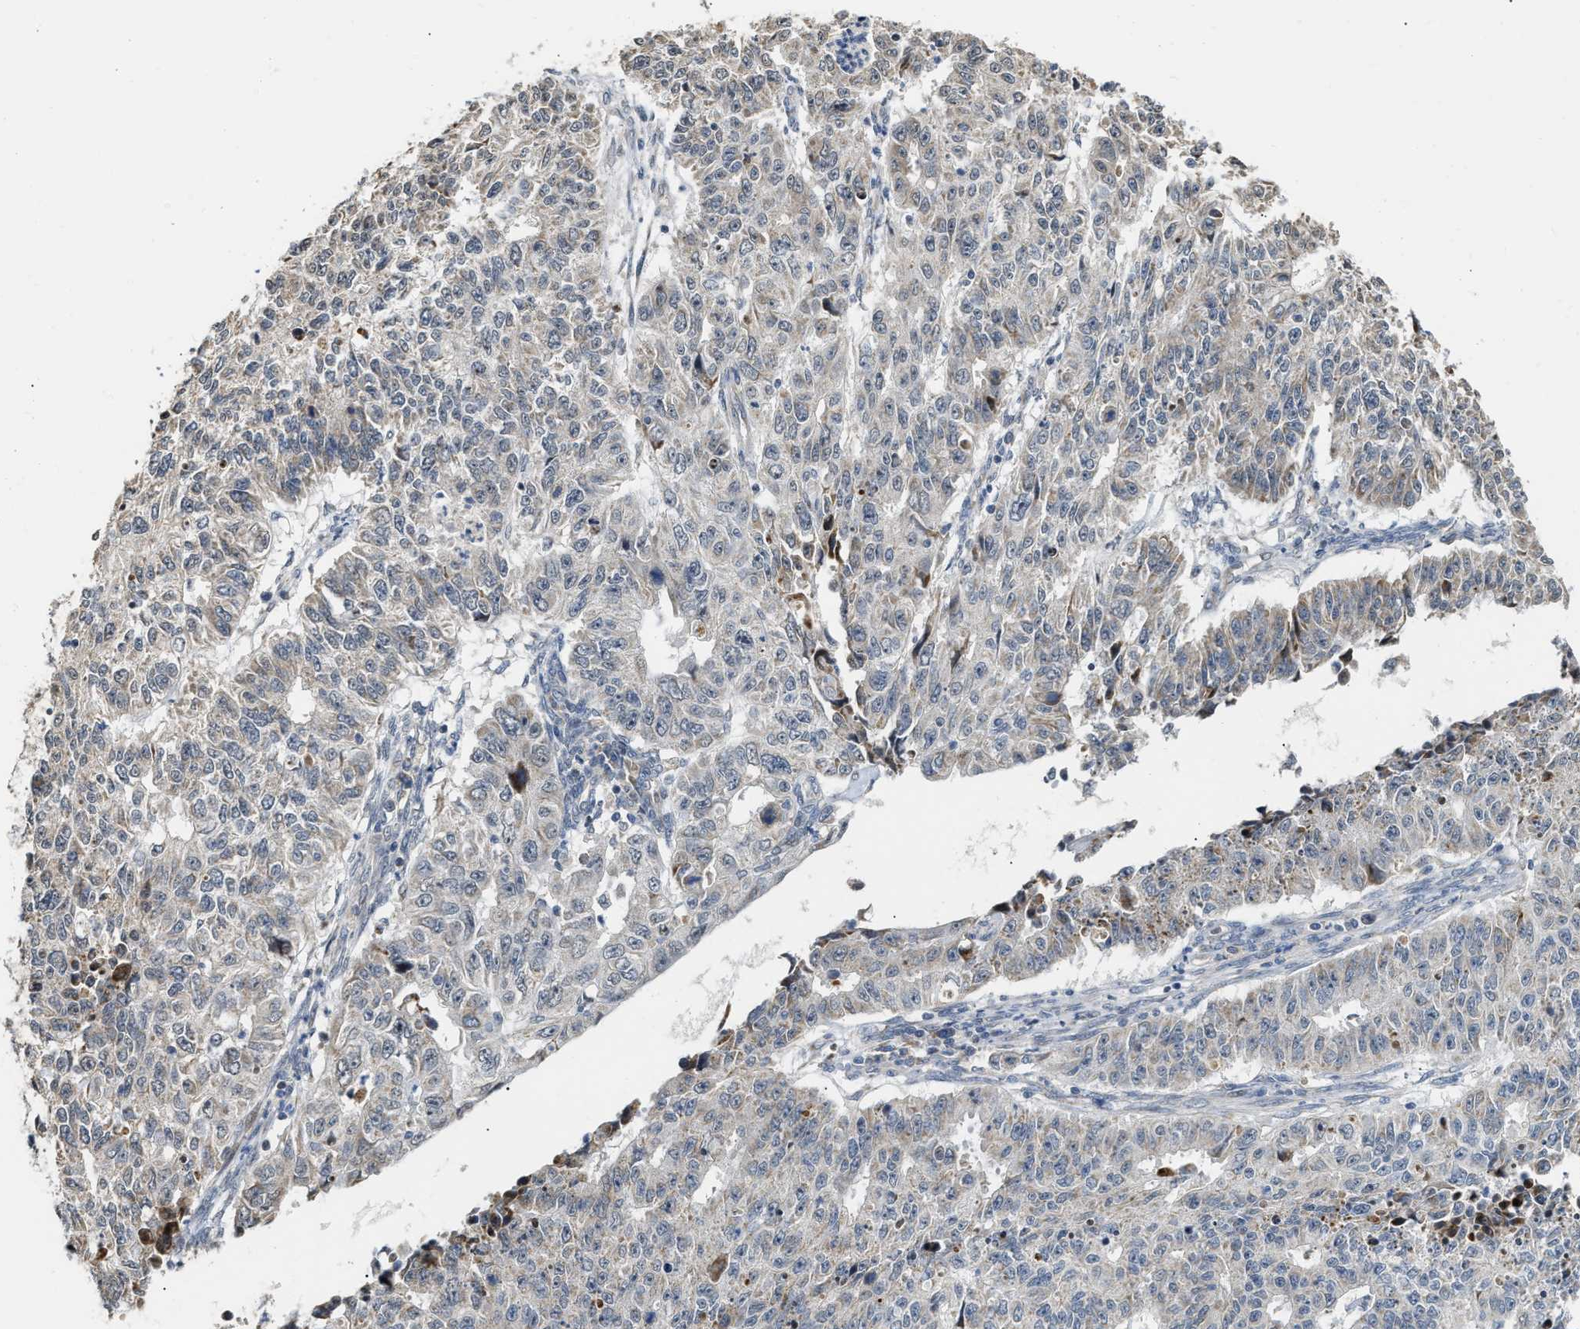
{"staining": {"intensity": "weak", "quantity": "<25%", "location": "cytoplasmic/membranous"}, "tissue": "endometrial cancer", "cell_type": "Tumor cells", "image_type": "cancer", "snomed": [{"axis": "morphology", "description": "Adenocarcinoma, NOS"}, {"axis": "topography", "description": "Endometrium"}], "caption": "Immunohistochemistry of adenocarcinoma (endometrial) reveals no staining in tumor cells. Brightfield microscopy of immunohistochemistry stained with DAB (brown) and hematoxylin (blue), captured at high magnification.", "gene": "DEPTOR", "patient": {"sex": "female", "age": 42}}